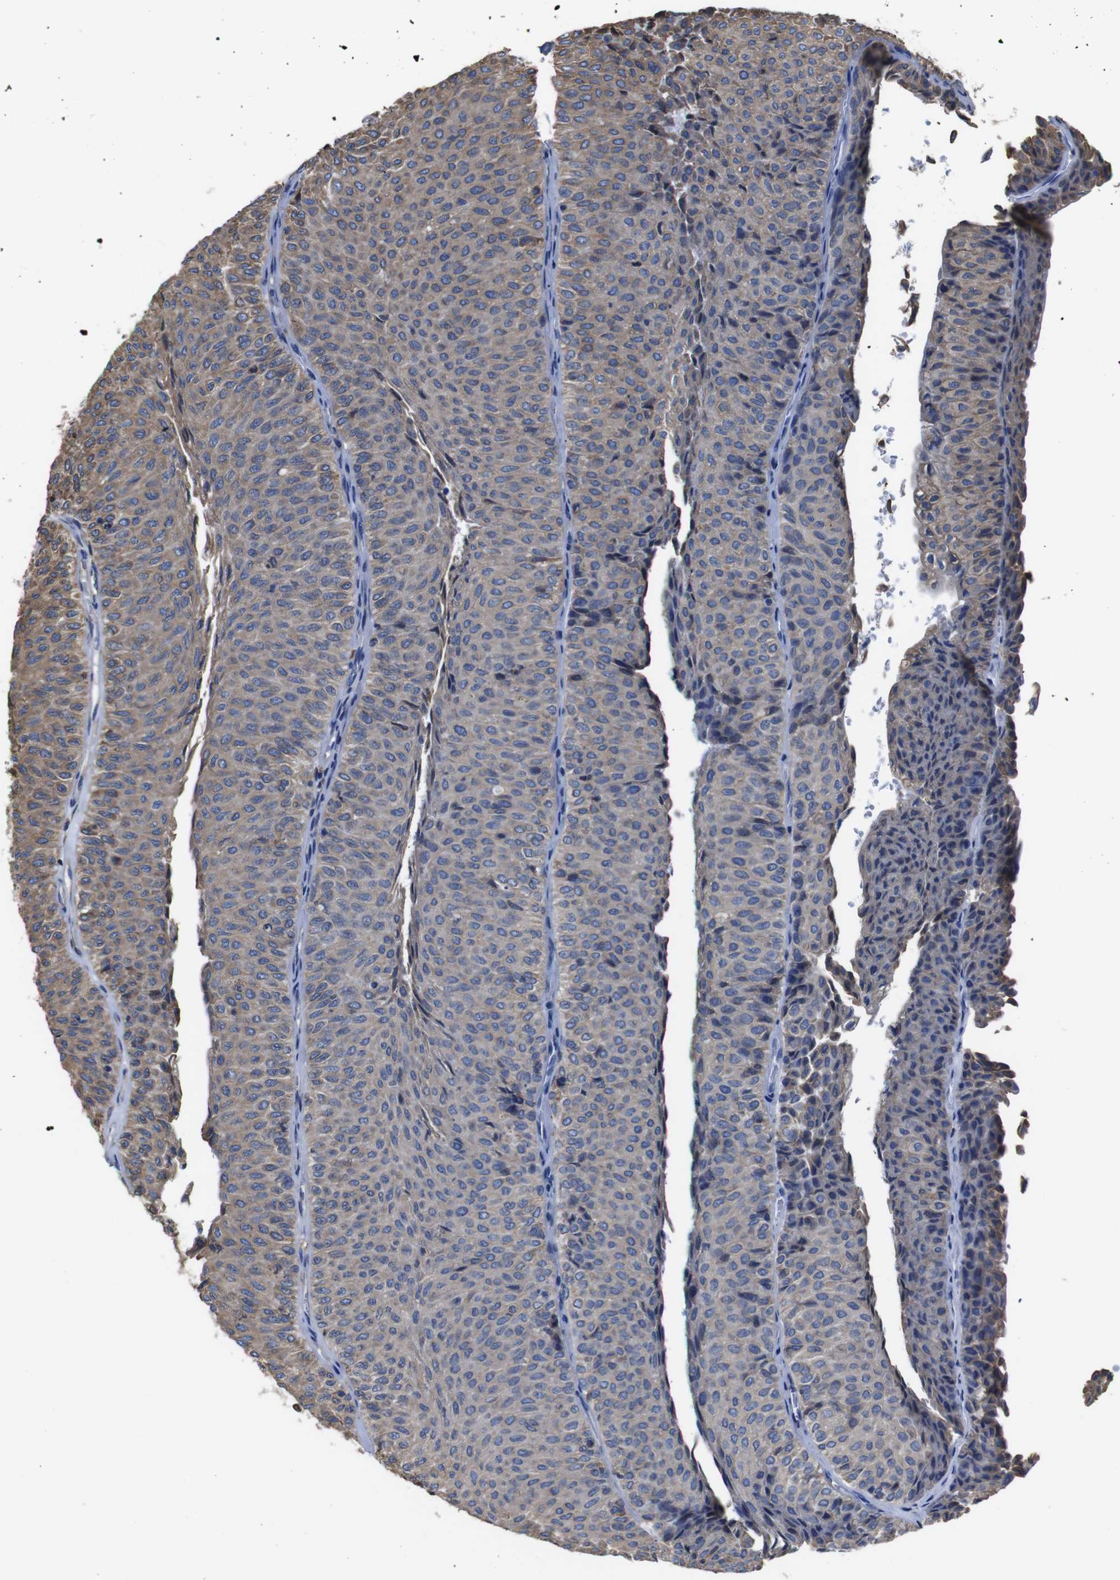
{"staining": {"intensity": "weak", "quantity": ">75%", "location": "cytoplasmic/membranous"}, "tissue": "urothelial cancer", "cell_type": "Tumor cells", "image_type": "cancer", "snomed": [{"axis": "morphology", "description": "Urothelial carcinoma, Low grade"}, {"axis": "topography", "description": "Urinary bladder"}], "caption": "Immunohistochemical staining of urothelial cancer reveals weak cytoplasmic/membranous protein staining in about >75% of tumor cells.", "gene": "PPIB", "patient": {"sex": "male", "age": 78}}